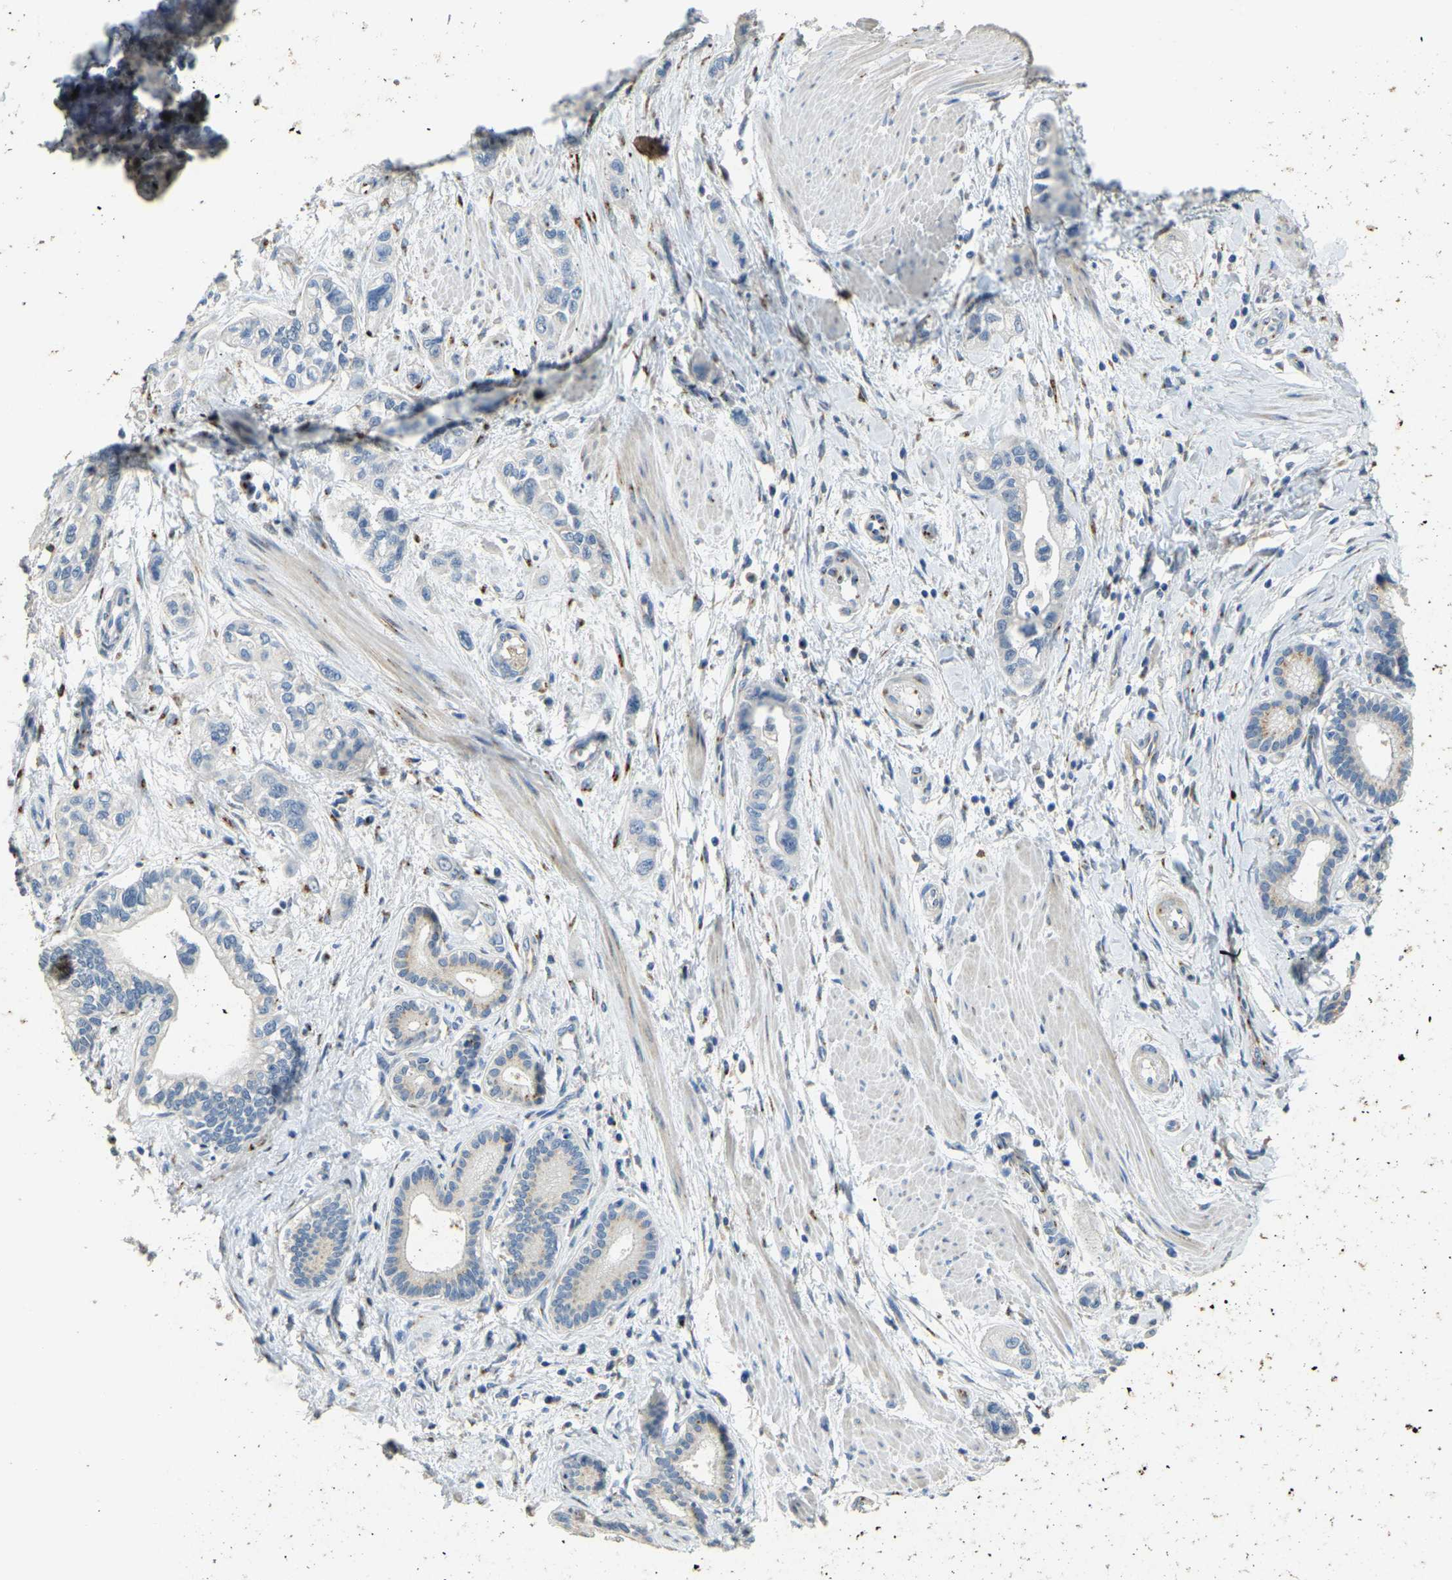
{"staining": {"intensity": "negative", "quantity": "none", "location": "none"}, "tissue": "pancreatic cancer", "cell_type": "Tumor cells", "image_type": "cancer", "snomed": [{"axis": "morphology", "description": "Adenocarcinoma, NOS"}, {"axis": "topography", "description": "Pancreas"}], "caption": "This histopathology image is of pancreatic cancer (adenocarcinoma) stained with IHC to label a protein in brown with the nuclei are counter-stained blue. There is no expression in tumor cells. (DAB IHC, high magnification).", "gene": "FAM174A", "patient": {"sex": "male", "age": 74}}